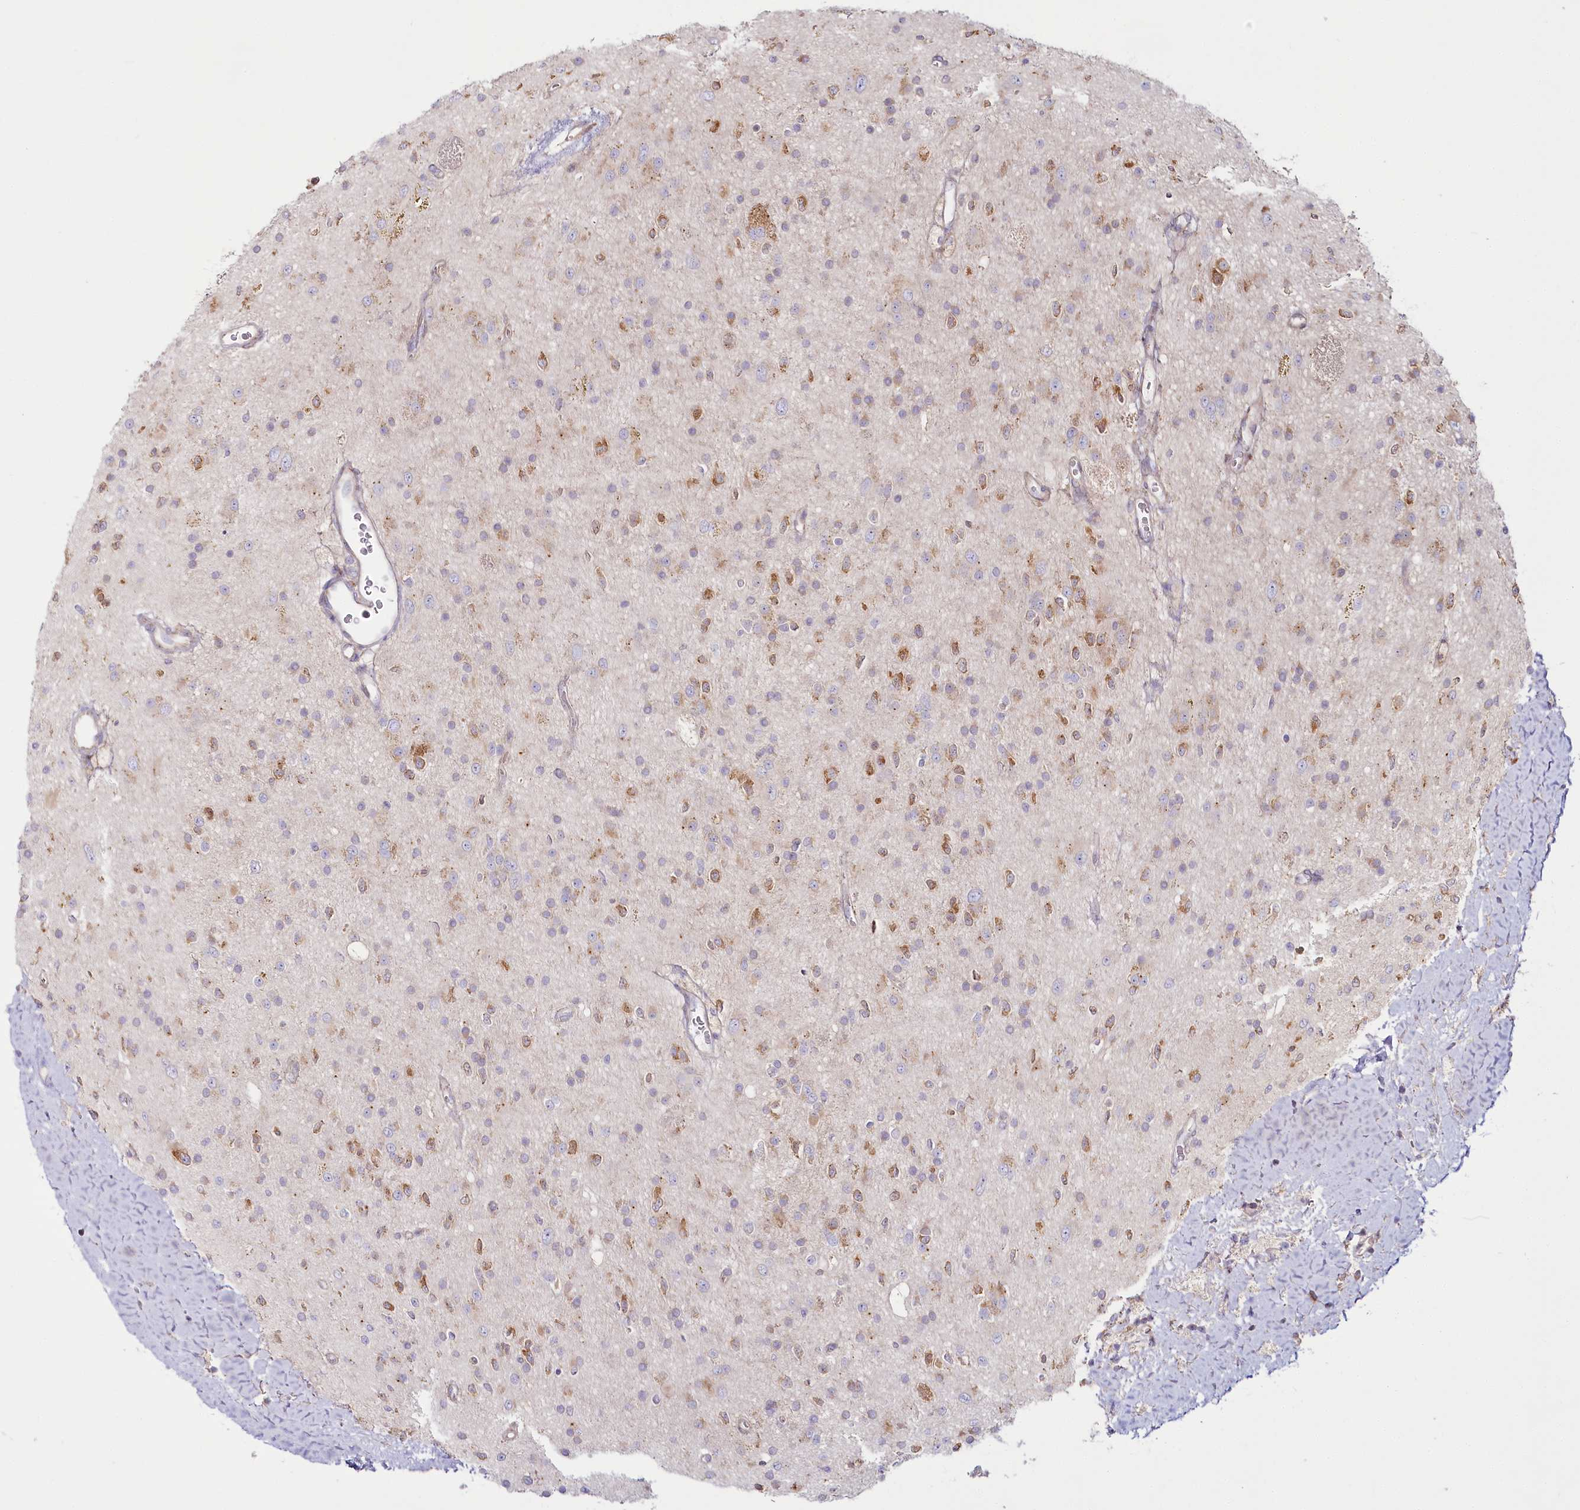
{"staining": {"intensity": "moderate", "quantity": "<25%", "location": "cytoplasmic/membranous"}, "tissue": "glioma", "cell_type": "Tumor cells", "image_type": "cancer", "snomed": [{"axis": "morphology", "description": "Glioma, malignant, High grade"}, {"axis": "topography", "description": "Brain"}], "caption": "This image reveals IHC staining of glioma, with low moderate cytoplasmic/membranous staining in approximately <25% of tumor cells.", "gene": "POGLUT1", "patient": {"sex": "male", "age": 34}}